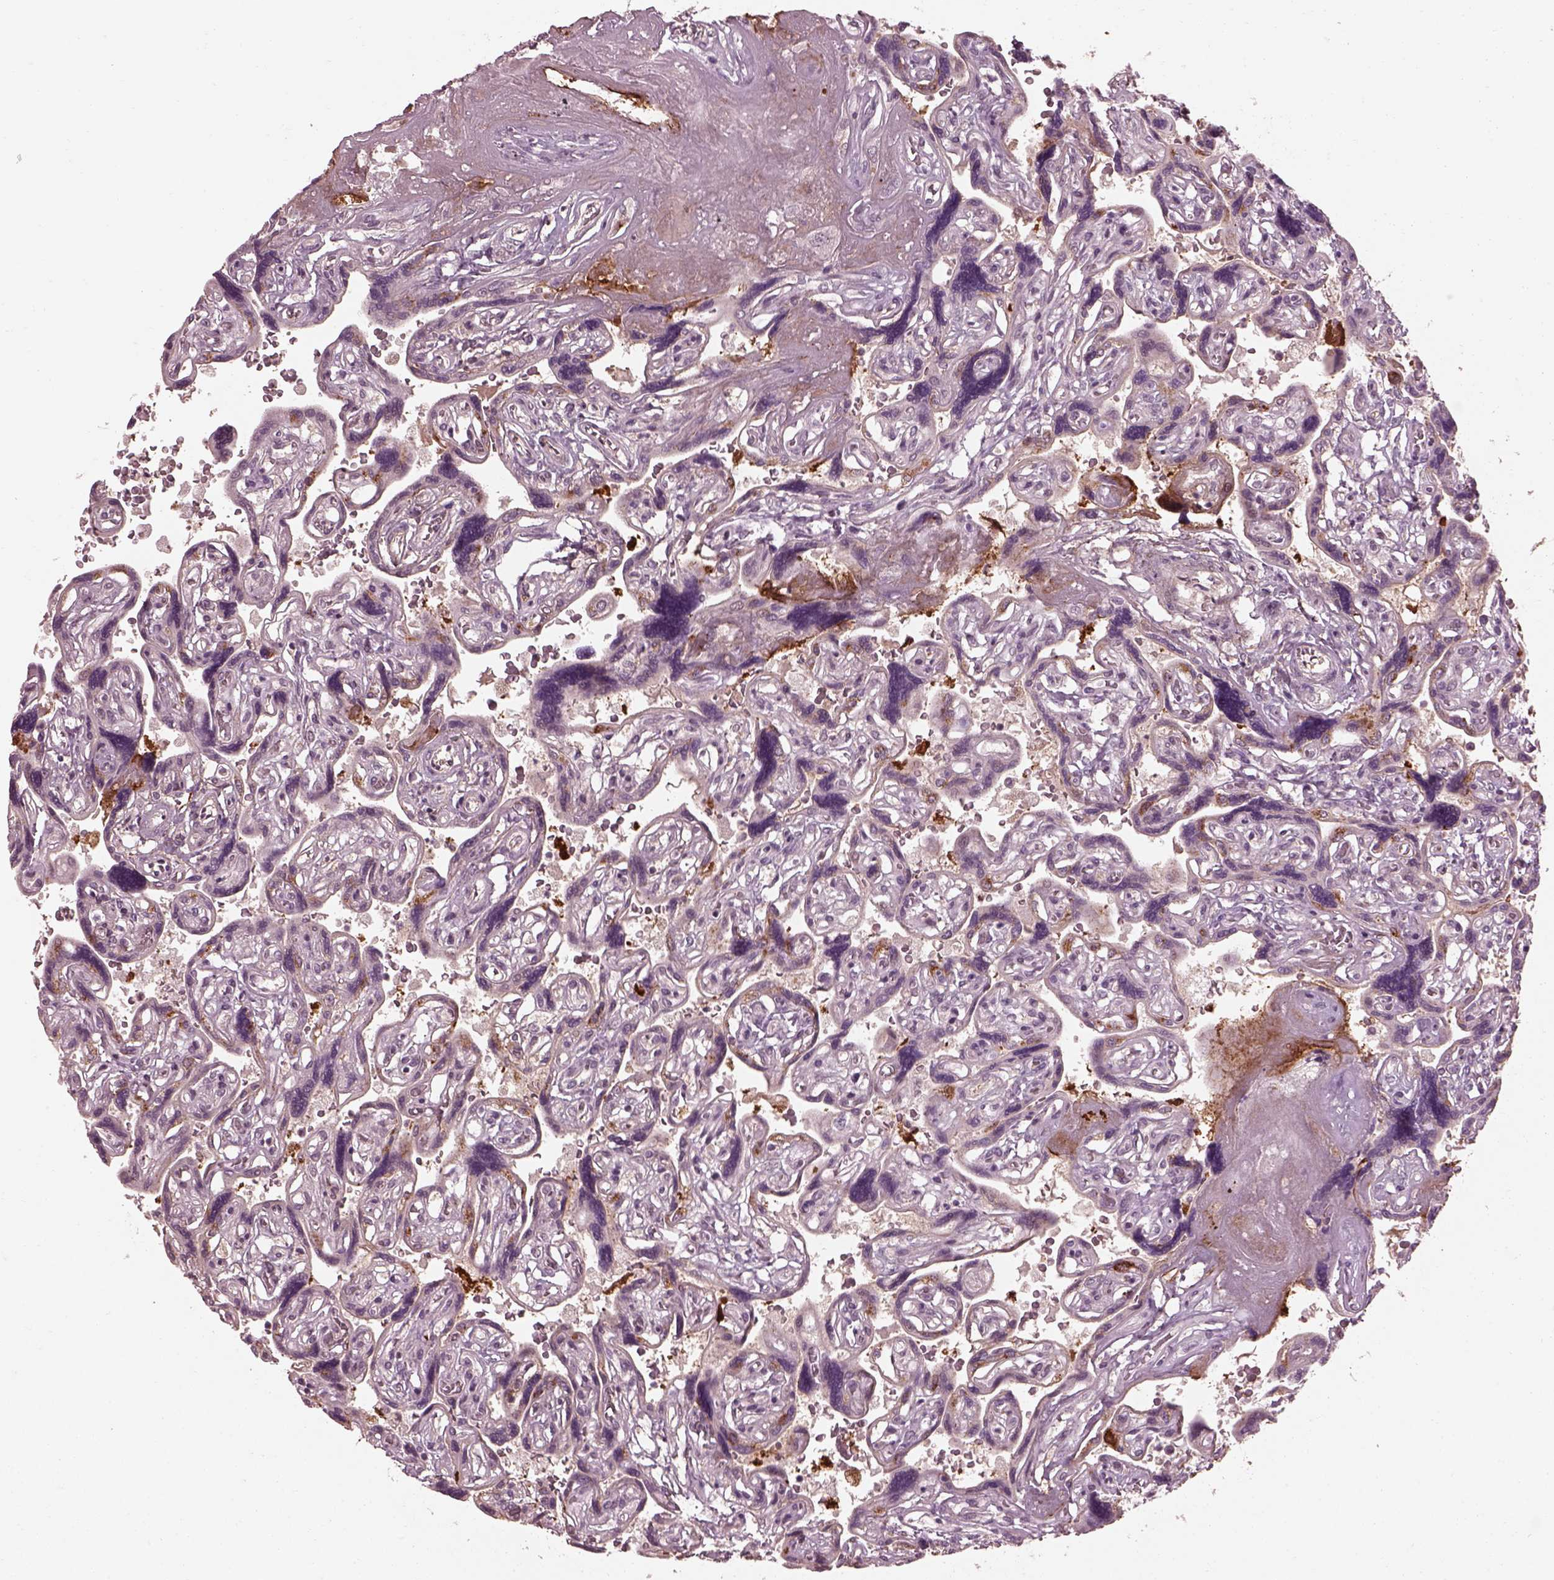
{"staining": {"intensity": "negative", "quantity": "none", "location": "none"}, "tissue": "placenta", "cell_type": "Decidual cells", "image_type": "normal", "snomed": [{"axis": "morphology", "description": "Normal tissue, NOS"}, {"axis": "topography", "description": "Placenta"}], "caption": "DAB (3,3'-diaminobenzidine) immunohistochemical staining of unremarkable placenta demonstrates no significant staining in decidual cells.", "gene": "EFEMP1", "patient": {"sex": "female", "age": 32}}